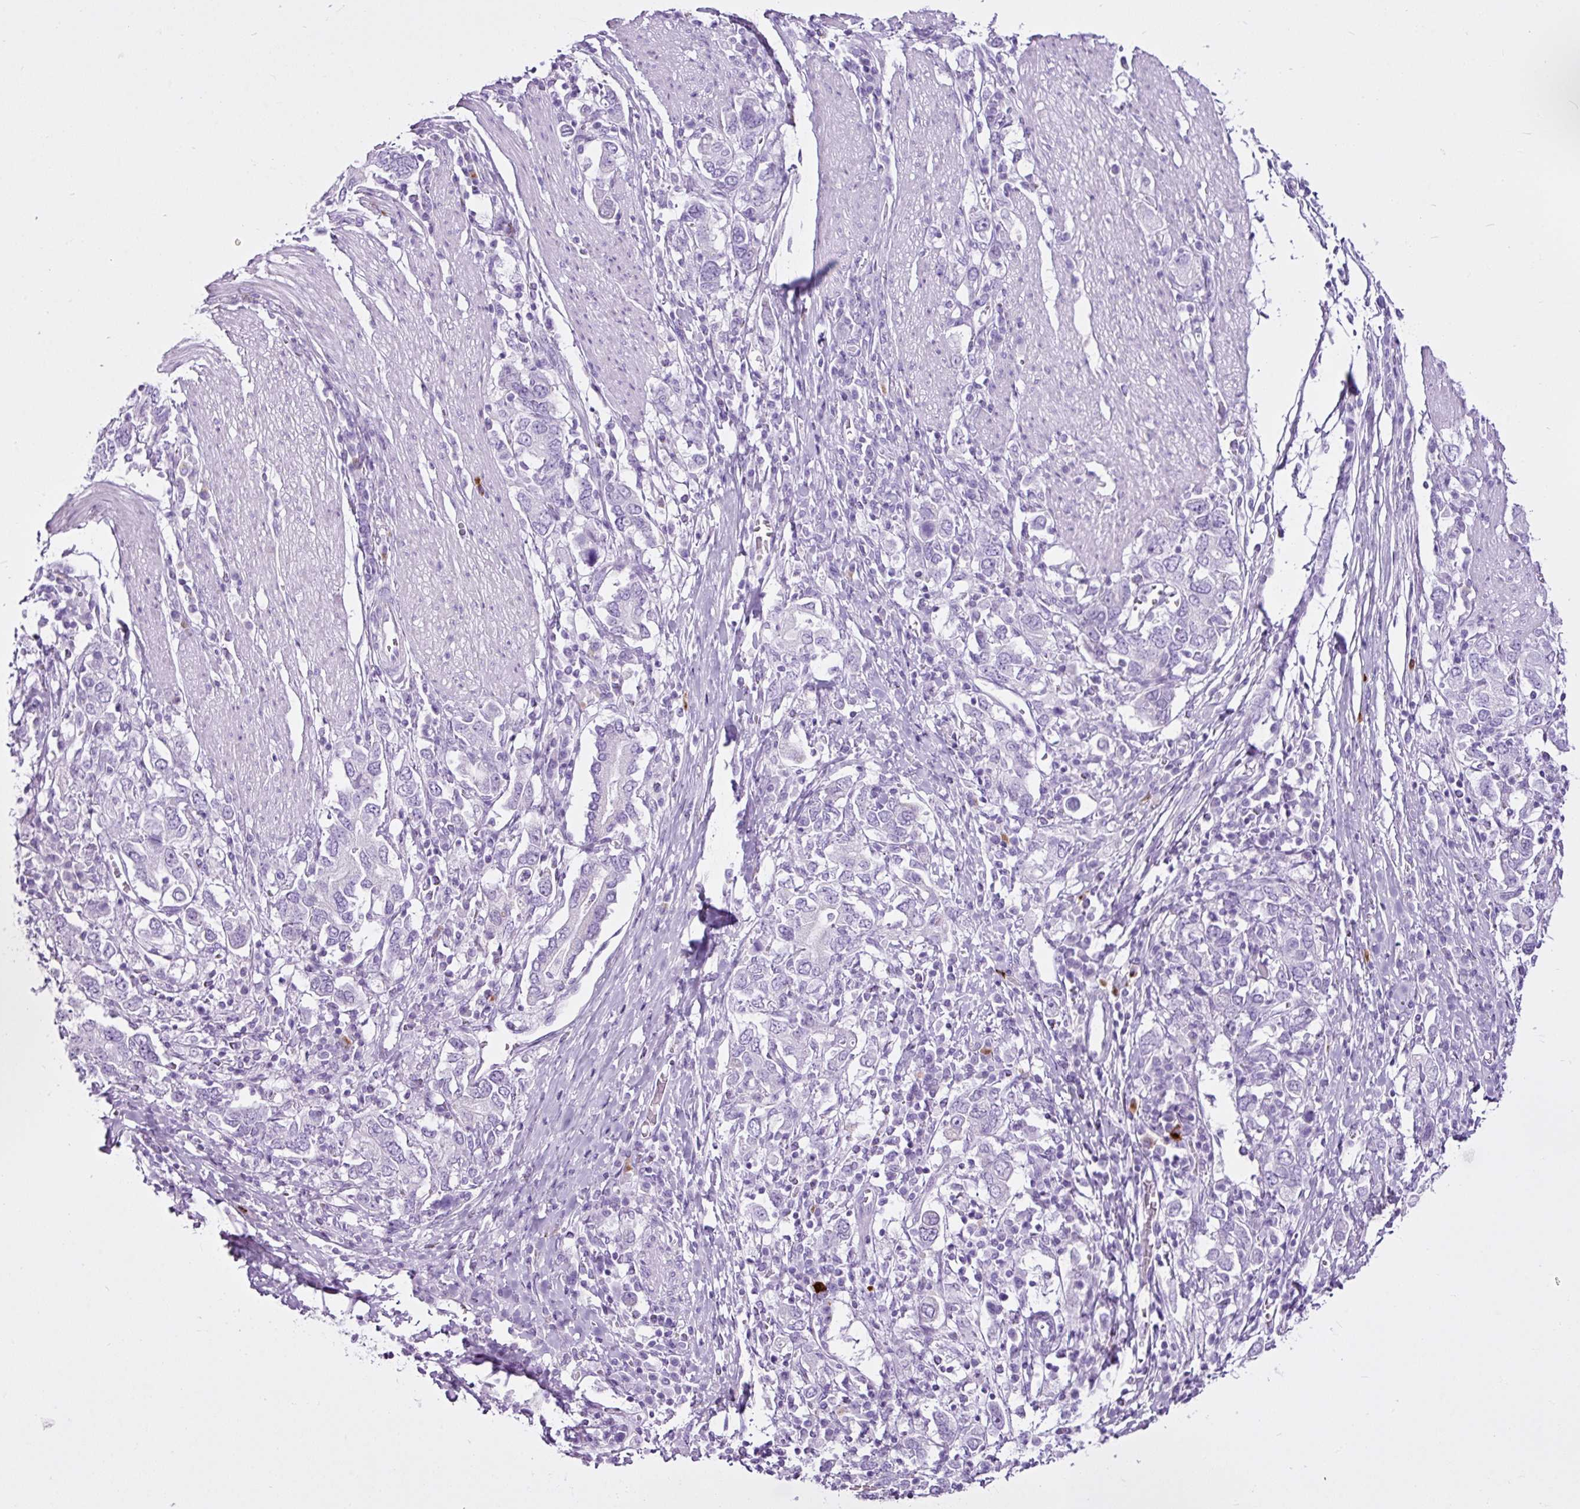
{"staining": {"intensity": "negative", "quantity": "none", "location": "none"}, "tissue": "stomach cancer", "cell_type": "Tumor cells", "image_type": "cancer", "snomed": [{"axis": "morphology", "description": "Adenocarcinoma, NOS"}, {"axis": "topography", "description": "Stomach, upper"}, {"axis": "topography", "description": "Stomach"}], "caption": "Tumor cells are negative for protein expression in human stomach cancer (adenocarcinoma). (Immunohistochemistry (ihc), brightfield microscopy, high magnification).", "gene": "LILRB4", "patient": {"sex": "male", "age": 62}}